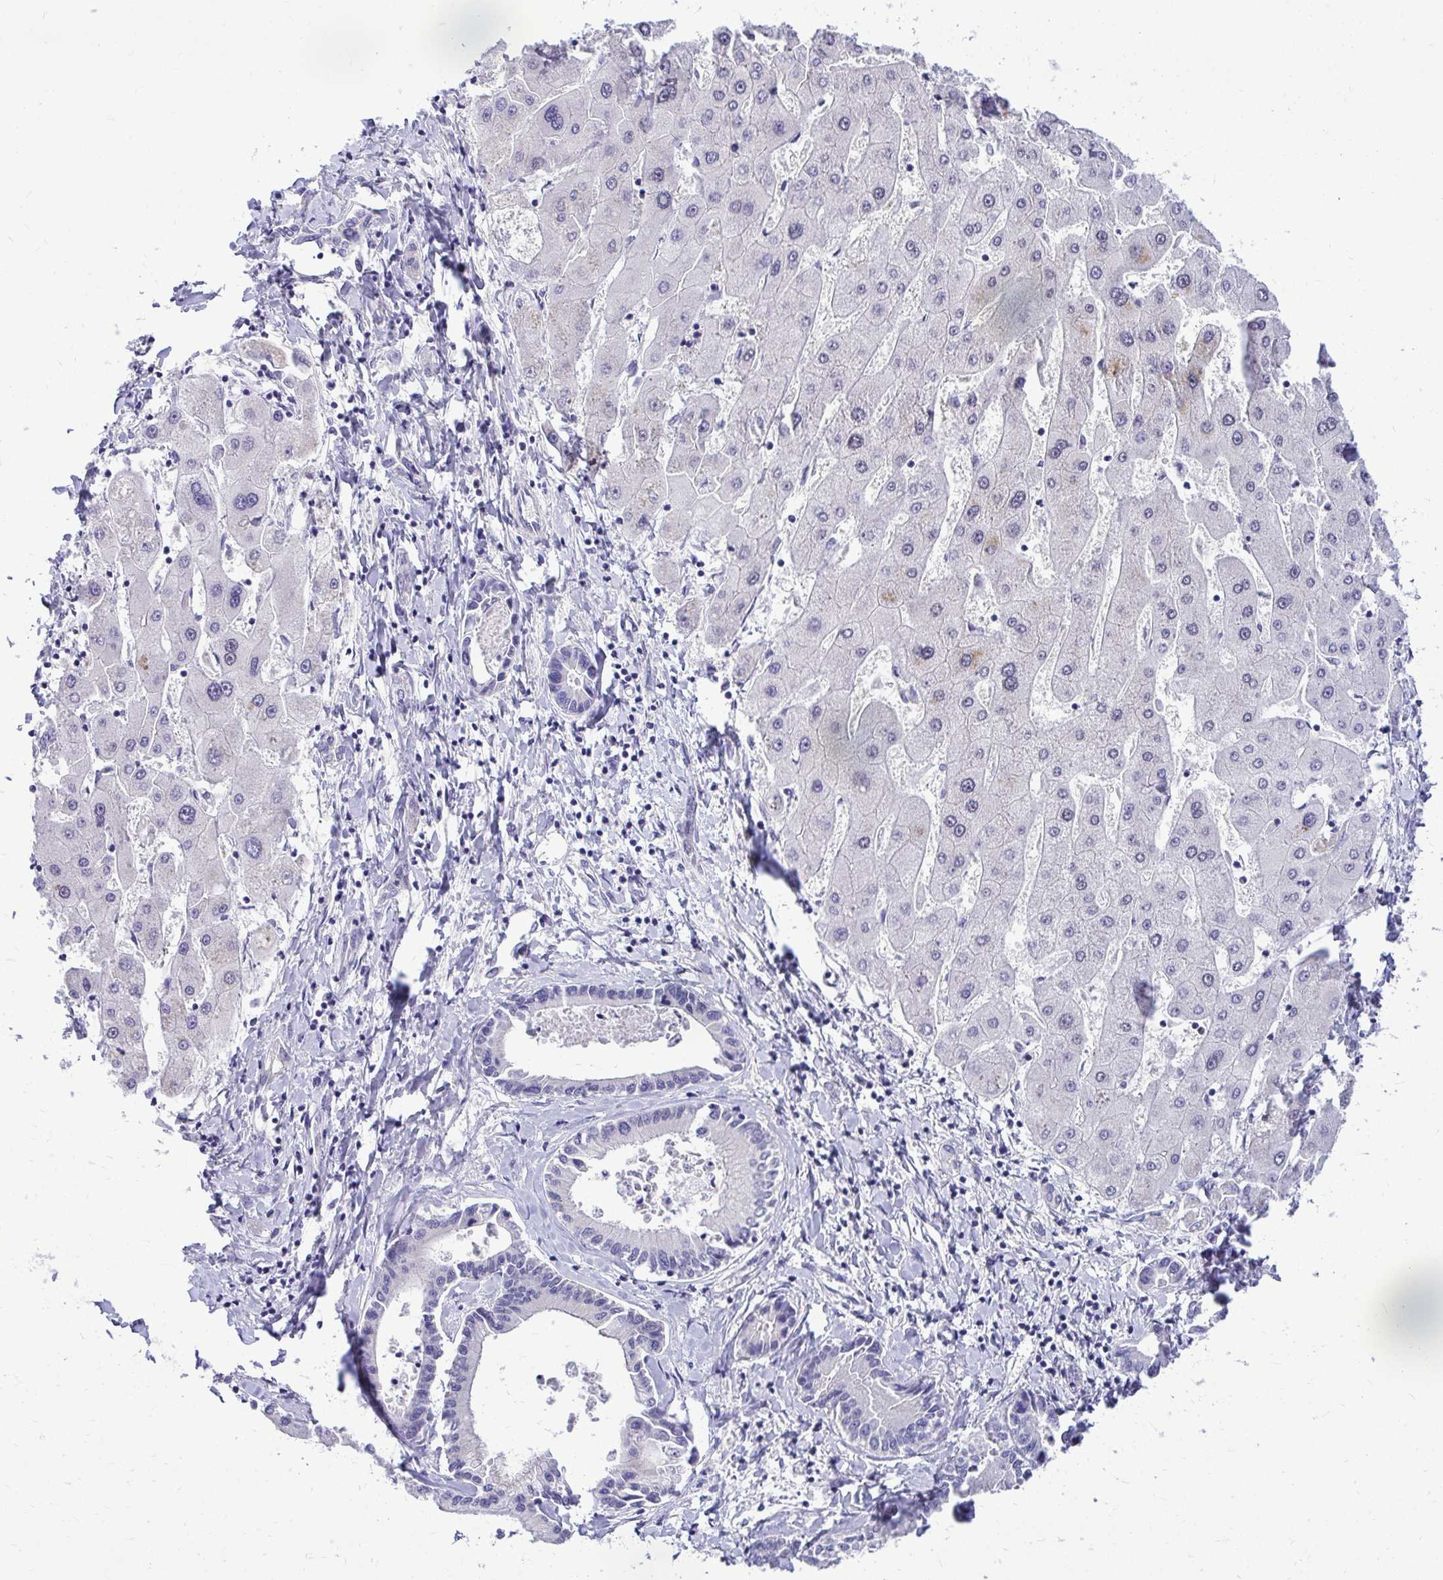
{"staining": {"intensity": "negative", "quantity": "none", "location": "none"}, "tissue": "liver cancer", "cell_type": "Tumor cells", "image_type": "cancer", "snomed": [{"axis": "morphology", "description": "Cholangiocarcinoma"}, {"axis": "topography", "description": "Liver"}], "caption": "Tumor cells are negative for protein expression in human cholangiocarcinoma (liver). Brightfield microscopy of immunohistochemistry stained with DAB (3,3'-diaminobenzidine) (brown) and hematoxylin (blue), captured at high magnification.", "gene": "ZSWIM9", "patient": {"sex": "male", "age": 66}}